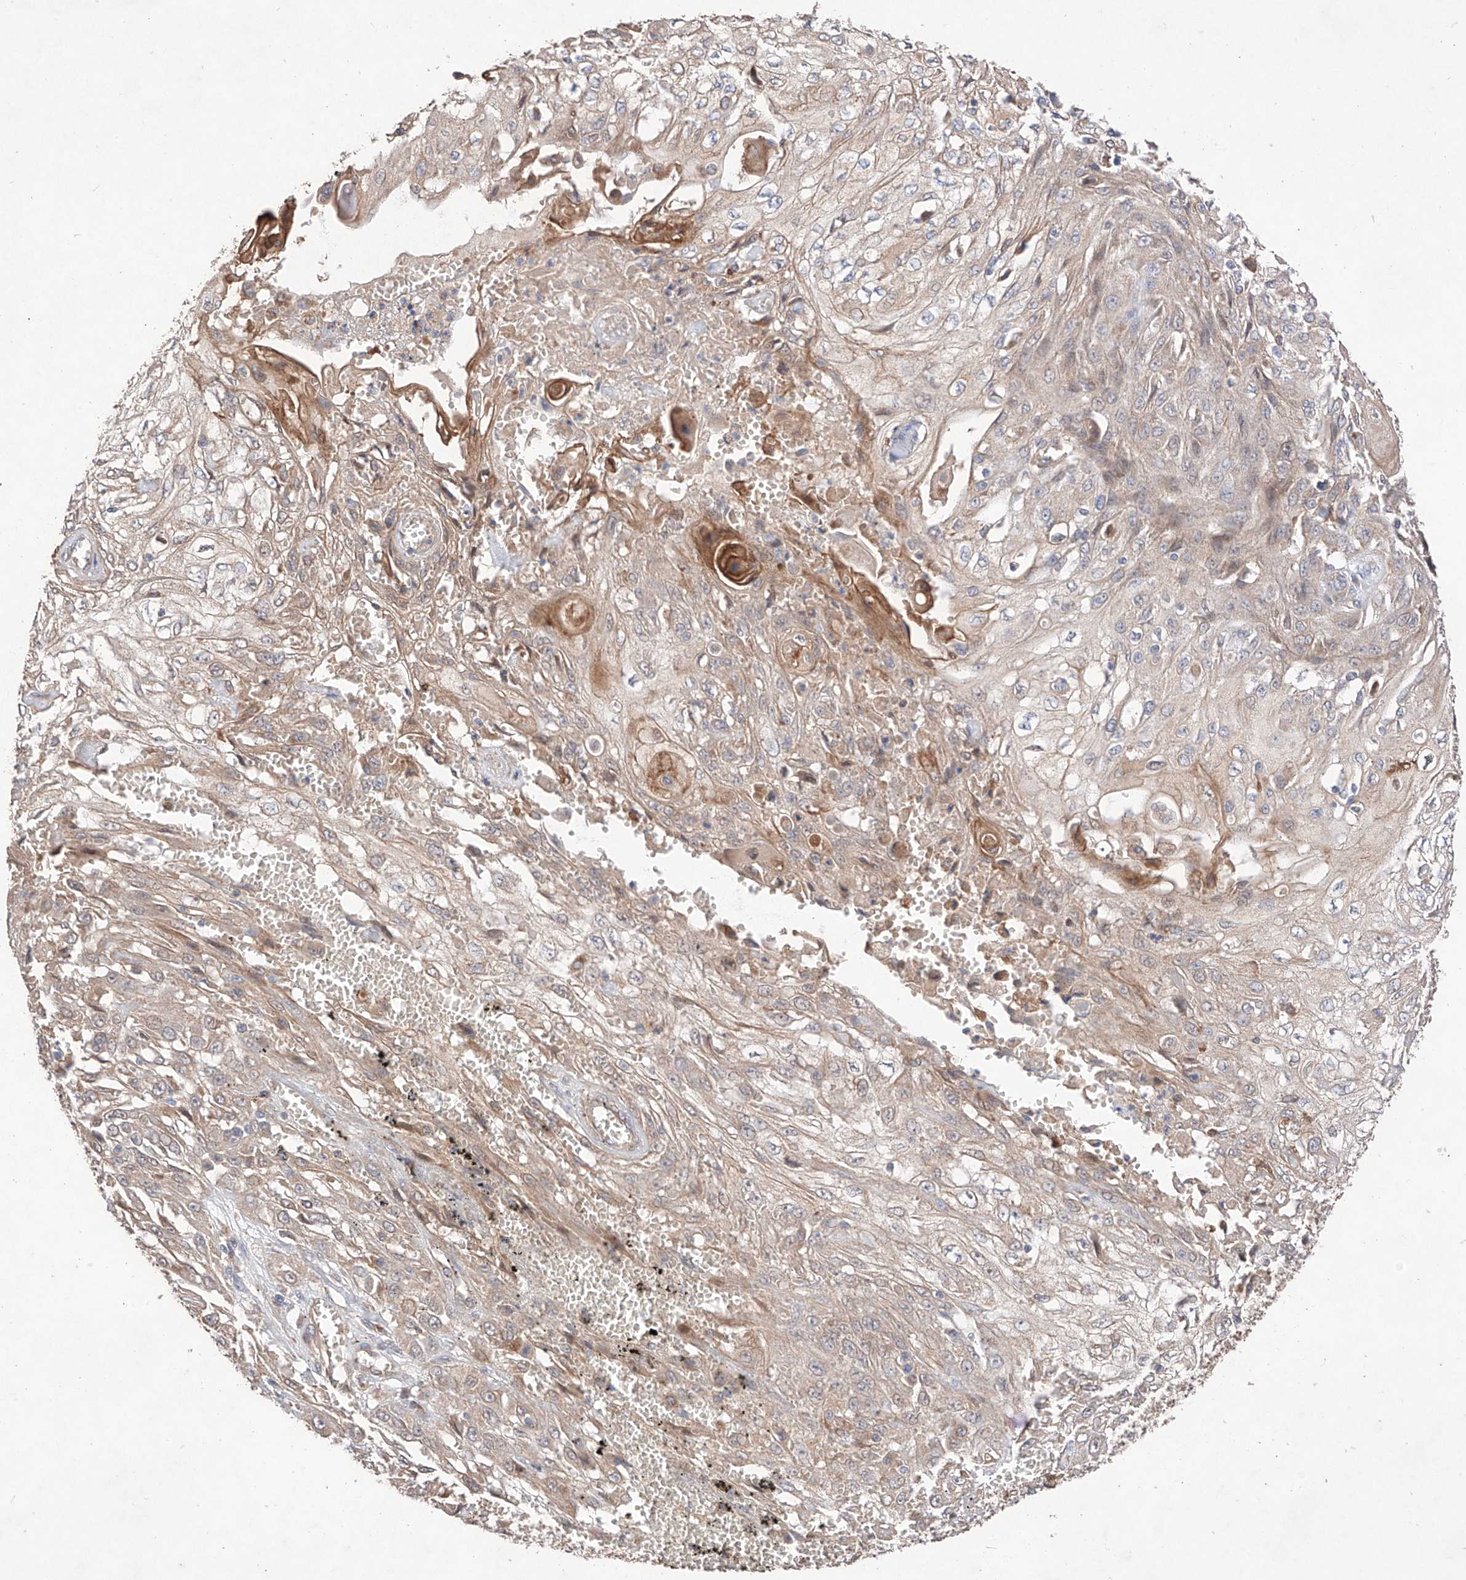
{"staining": {"intensity": "weak", "quantity": "25%-75%", "location": "cytoplasmic/membranous"}, "tissue": "skin cancer", "cell_type": "Tumor cells", "image_type": "cancer", "snomed": [{"axis": "morphology", "description": "Squamous cell carcinoma, NOS"}, {"axis": "morphology", "description": "Squamous cell carcinoma, metastatic, NOS"}, {"axis": "topography", "description": "Skin"}, {"axis": "topography", "description": "Lymph node"}], "caption": "Squamous cell carcinoma (skin) stained with a brown dye exhibits weak cytoplasmic/membranous positive staining in approximately 25%-75% of tumor cells.", "gene": "C6orf62", "patient": {"sex": "male", "age": 75}}